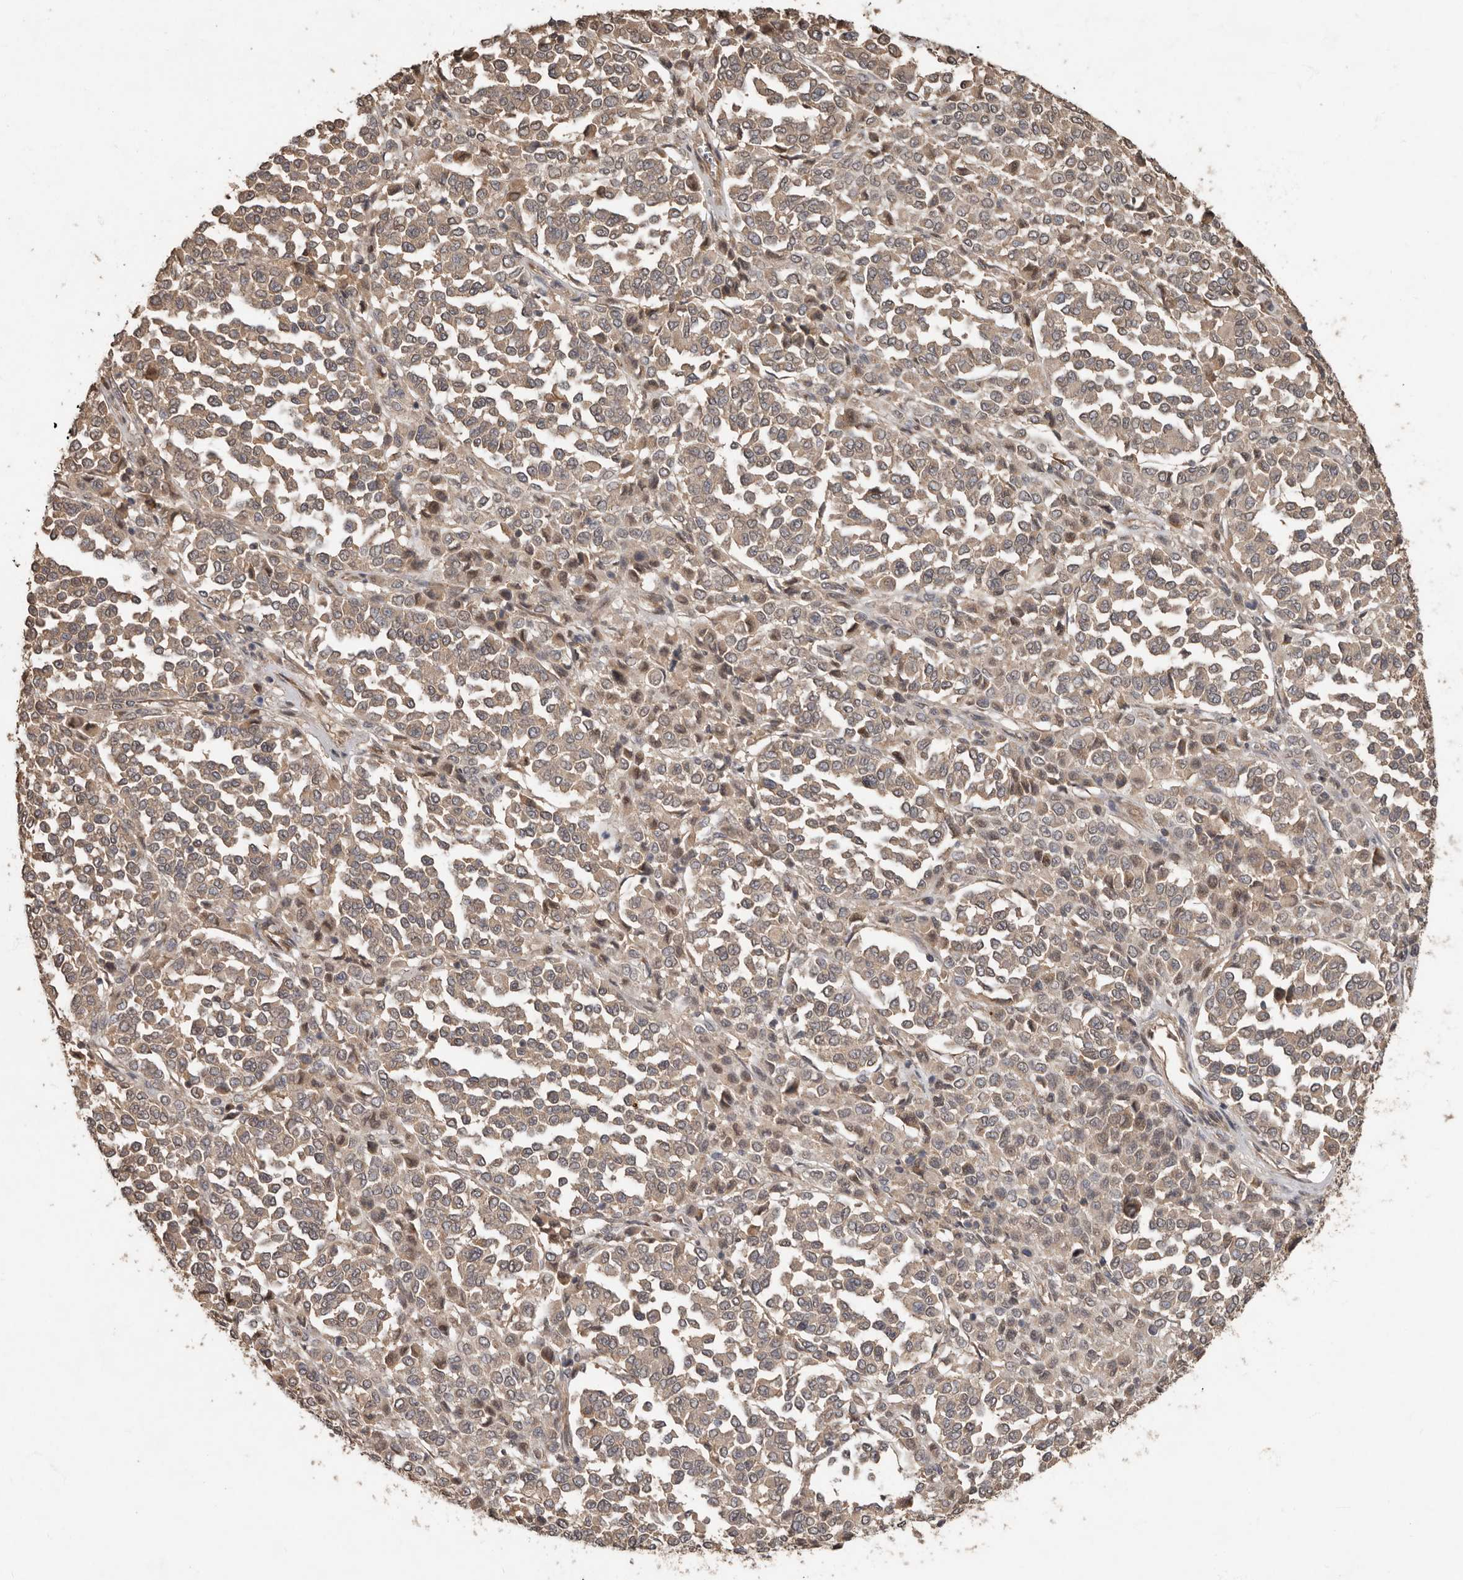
{"staining": {"intensity": "weak", "quantity": ">75%", "location": "cytoplasmic/membranous"}, "tissue": "melanoma", "cell_type": "Tumor cells", "image_type": "cancer", "snomed": [{"axis": "morphology", "description": "Malignant melanoma, Metastatic site"}, {"axis": "topography", "description": "Pancreas"}], "caption": "Immunohistochemistry (IHC) of human melanoma exhibits low levels of weak cytoplasmic/membranous staining in approximately >75% of tumor cells. (DAB (3,3'-diaminobenzidine) IHC with brightfield microscopy, high magnification).", "gene": "KIF26B", "patient": {"sex": "female", "age": 30}}